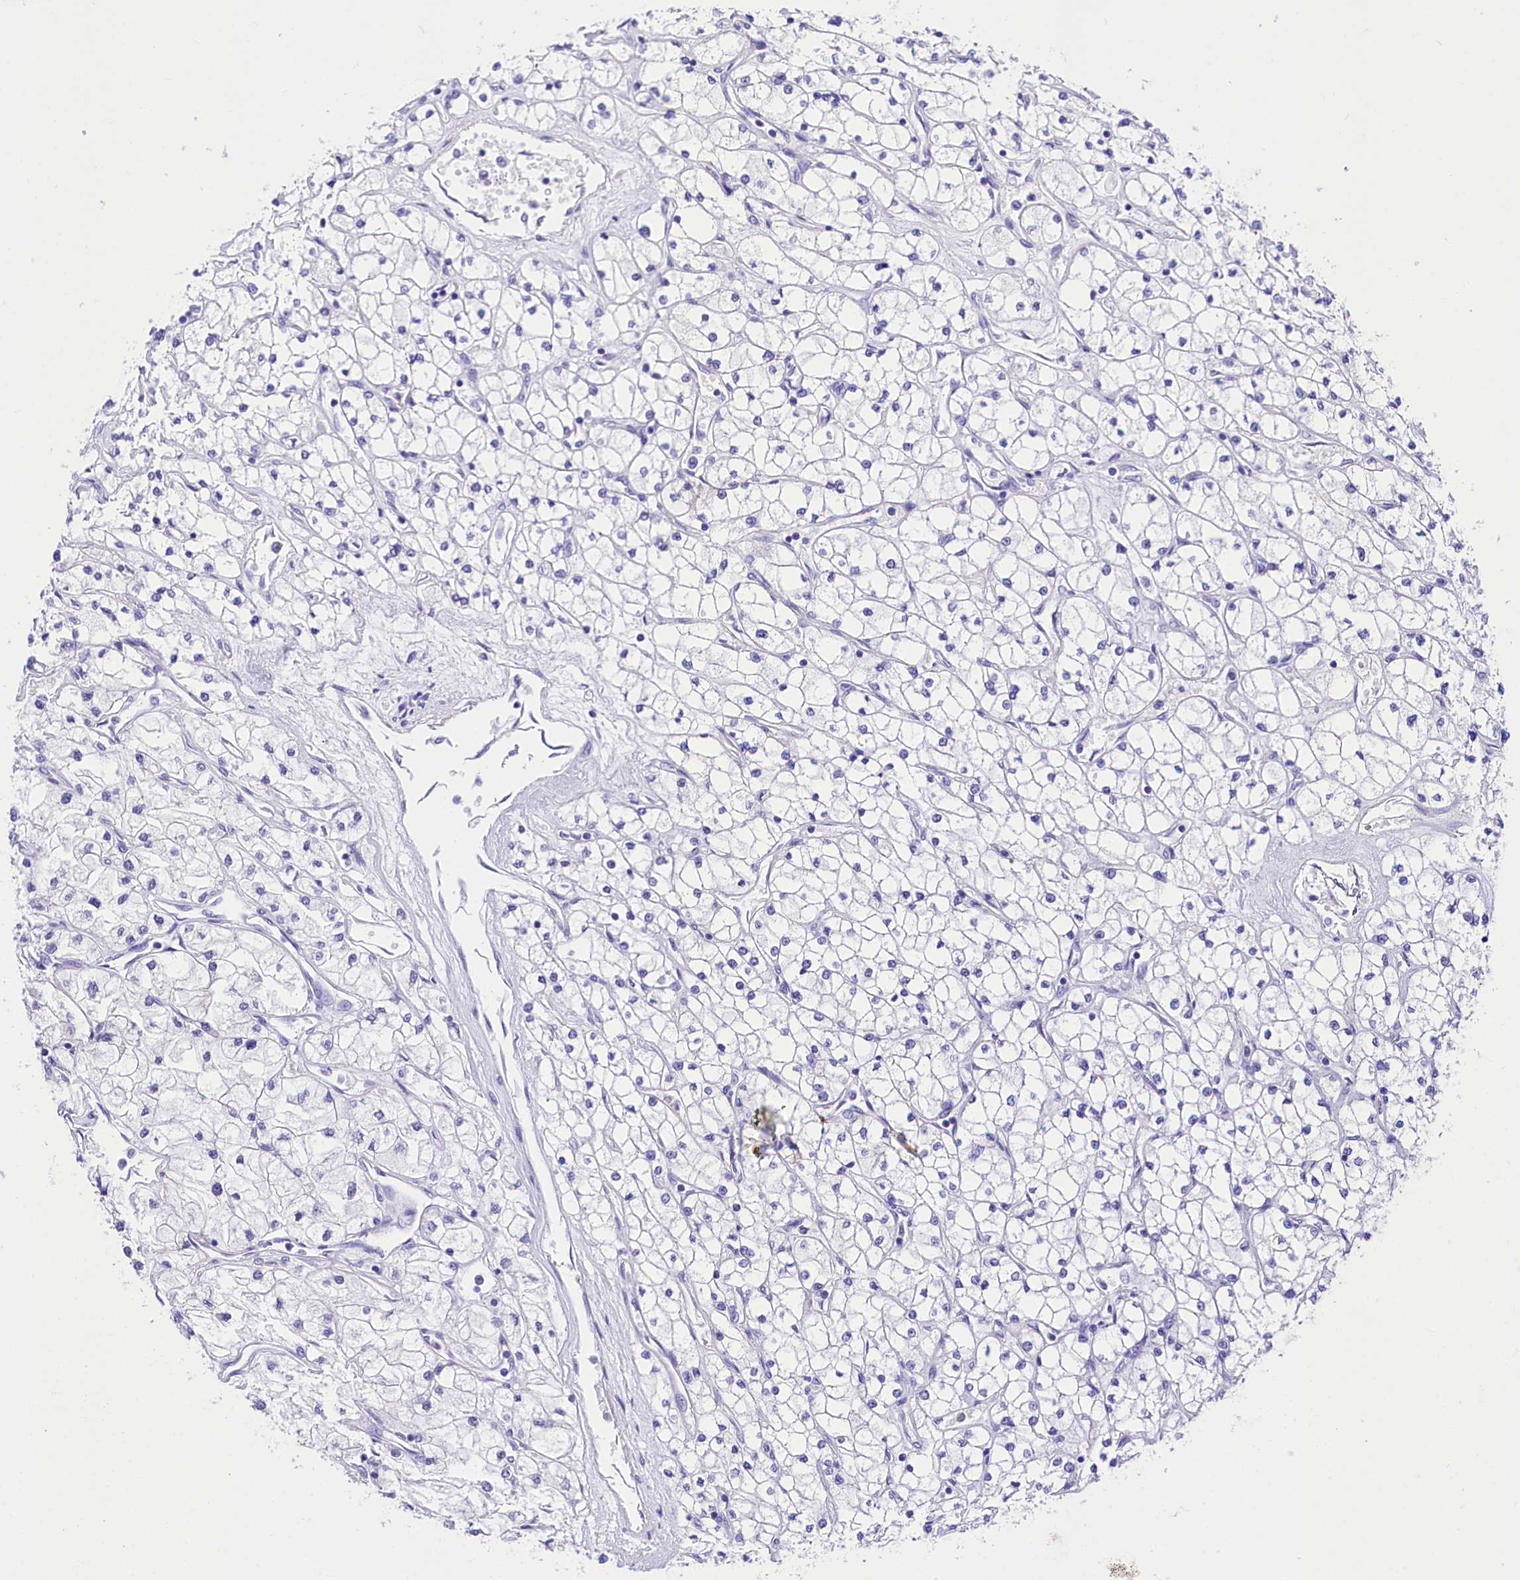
{"staining": {"intensity": "negative", "quantity": "none", "location": "none"}, "tissue": "renal cancer", "cell_type": "Tumor cells", "image_type": "cancer", "snomed": [{"axis": "morphology", "description": "Adenocarcinoma, NOS"}, {"axis": "topography", "description": "Kidney"}], "caption": "An immunohistochemistry image of adenocarcinoma (renal) is shown. There is no staining in tumor cells of adenocarcinoma (renal). (DAB (3,3'-diaminobenzidine) immunohistochemistry (IHC), high magnification).", "gene": "TTC36", "patient": {"sex": "male", "age": 80}}